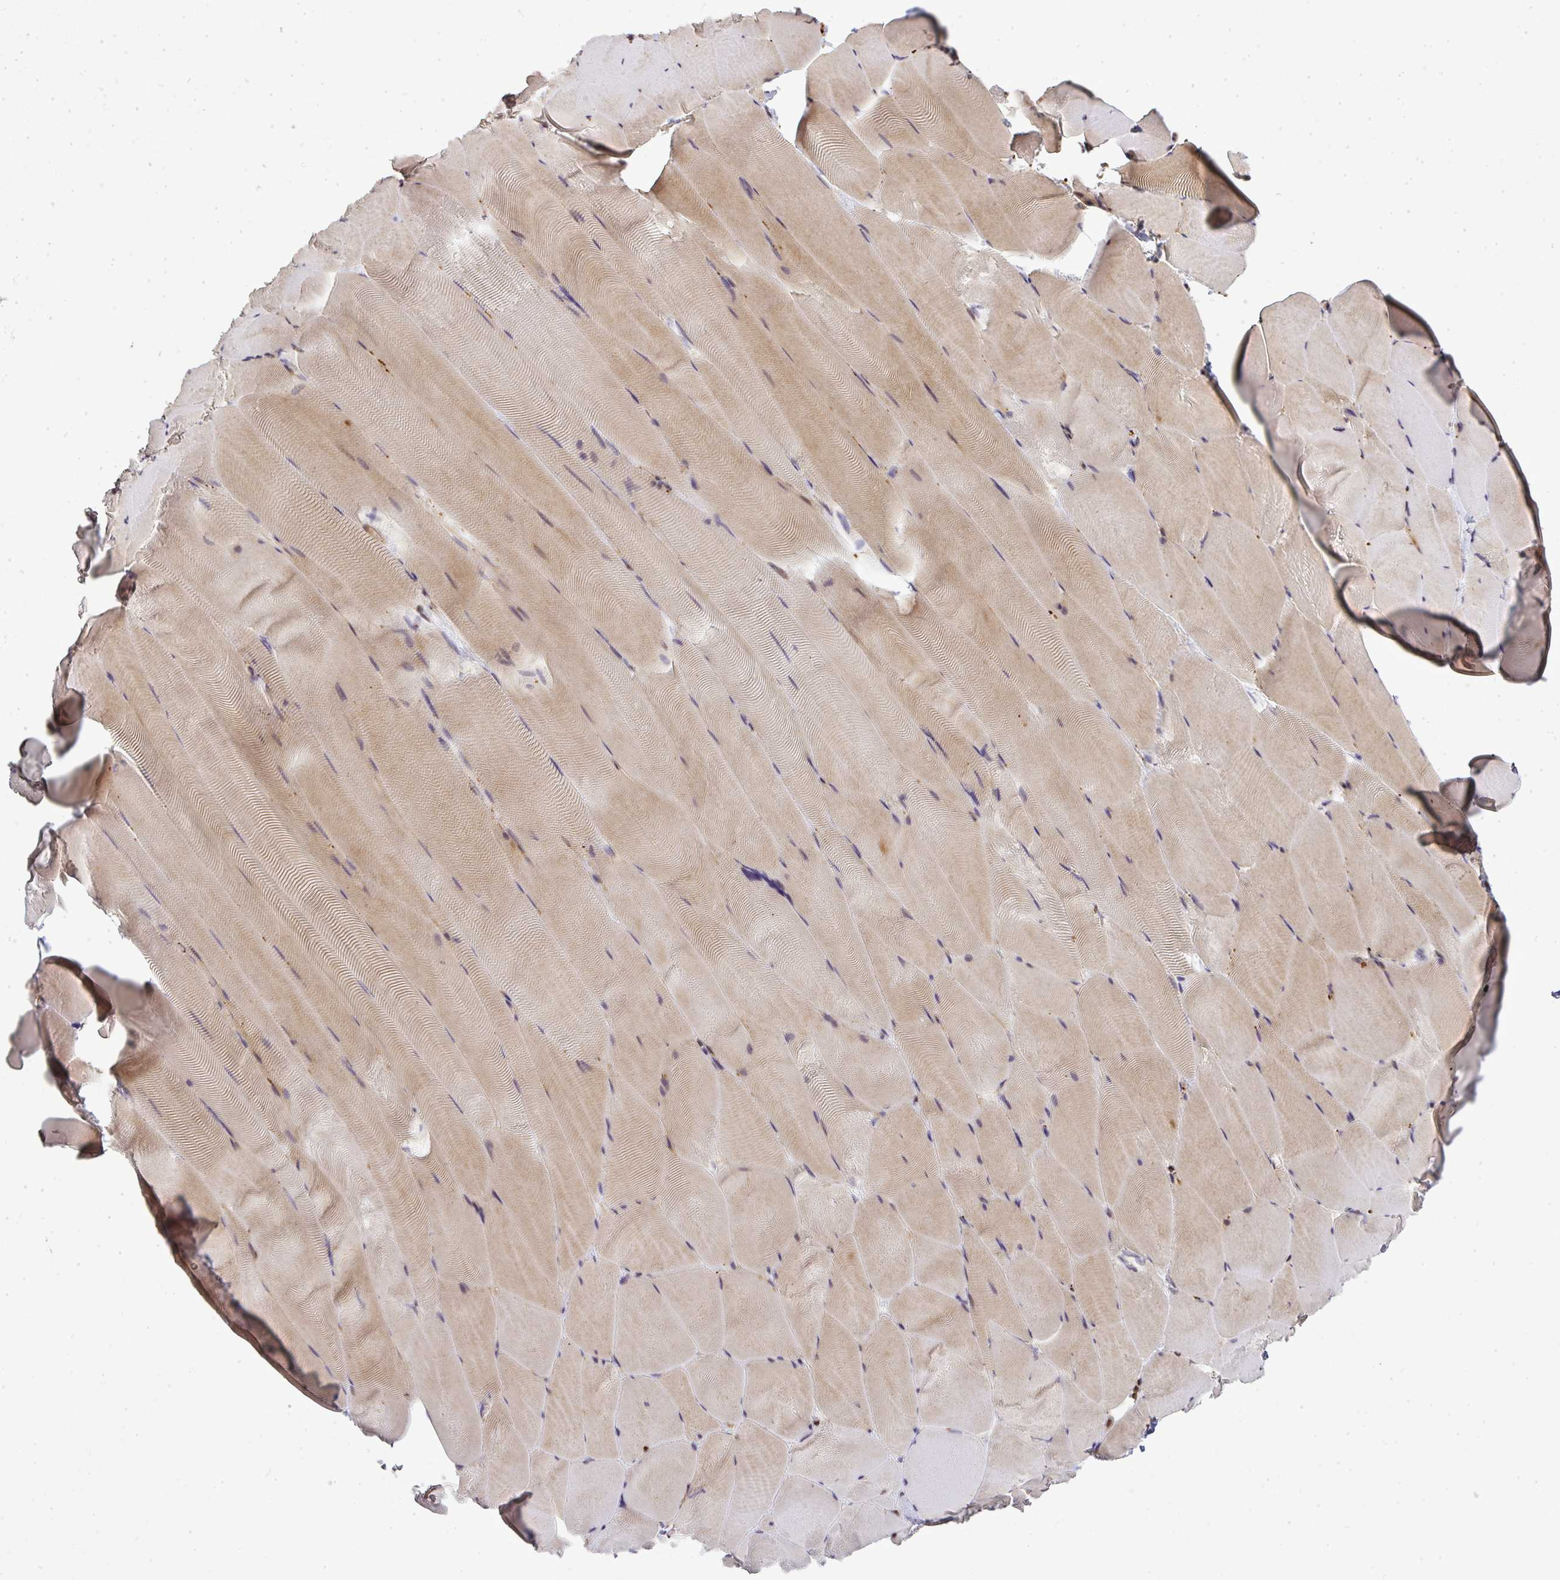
{"staining": {"intensity": "moderate", "quantity": "25%-75%", "location": "cytoplasmic/membranous,nuclear"}, "tissue": "skeletal muscle", "cell_type": "Myocytes", "image_type": "normal", "snomed": [{"axis": "morphology", "description": "Normal tissue, NOS"}, {"axis": "topography", "description": "Skeletal muscle"}], "caption": "The image exhibits staining of normal skeletal muscle, revealing moderate cytoplasmic/membranous,nuclear protein expression (brown color) within myocytes.", "gene": "U2AF1L4", "patient": {"sex": "female", "age": 64}}